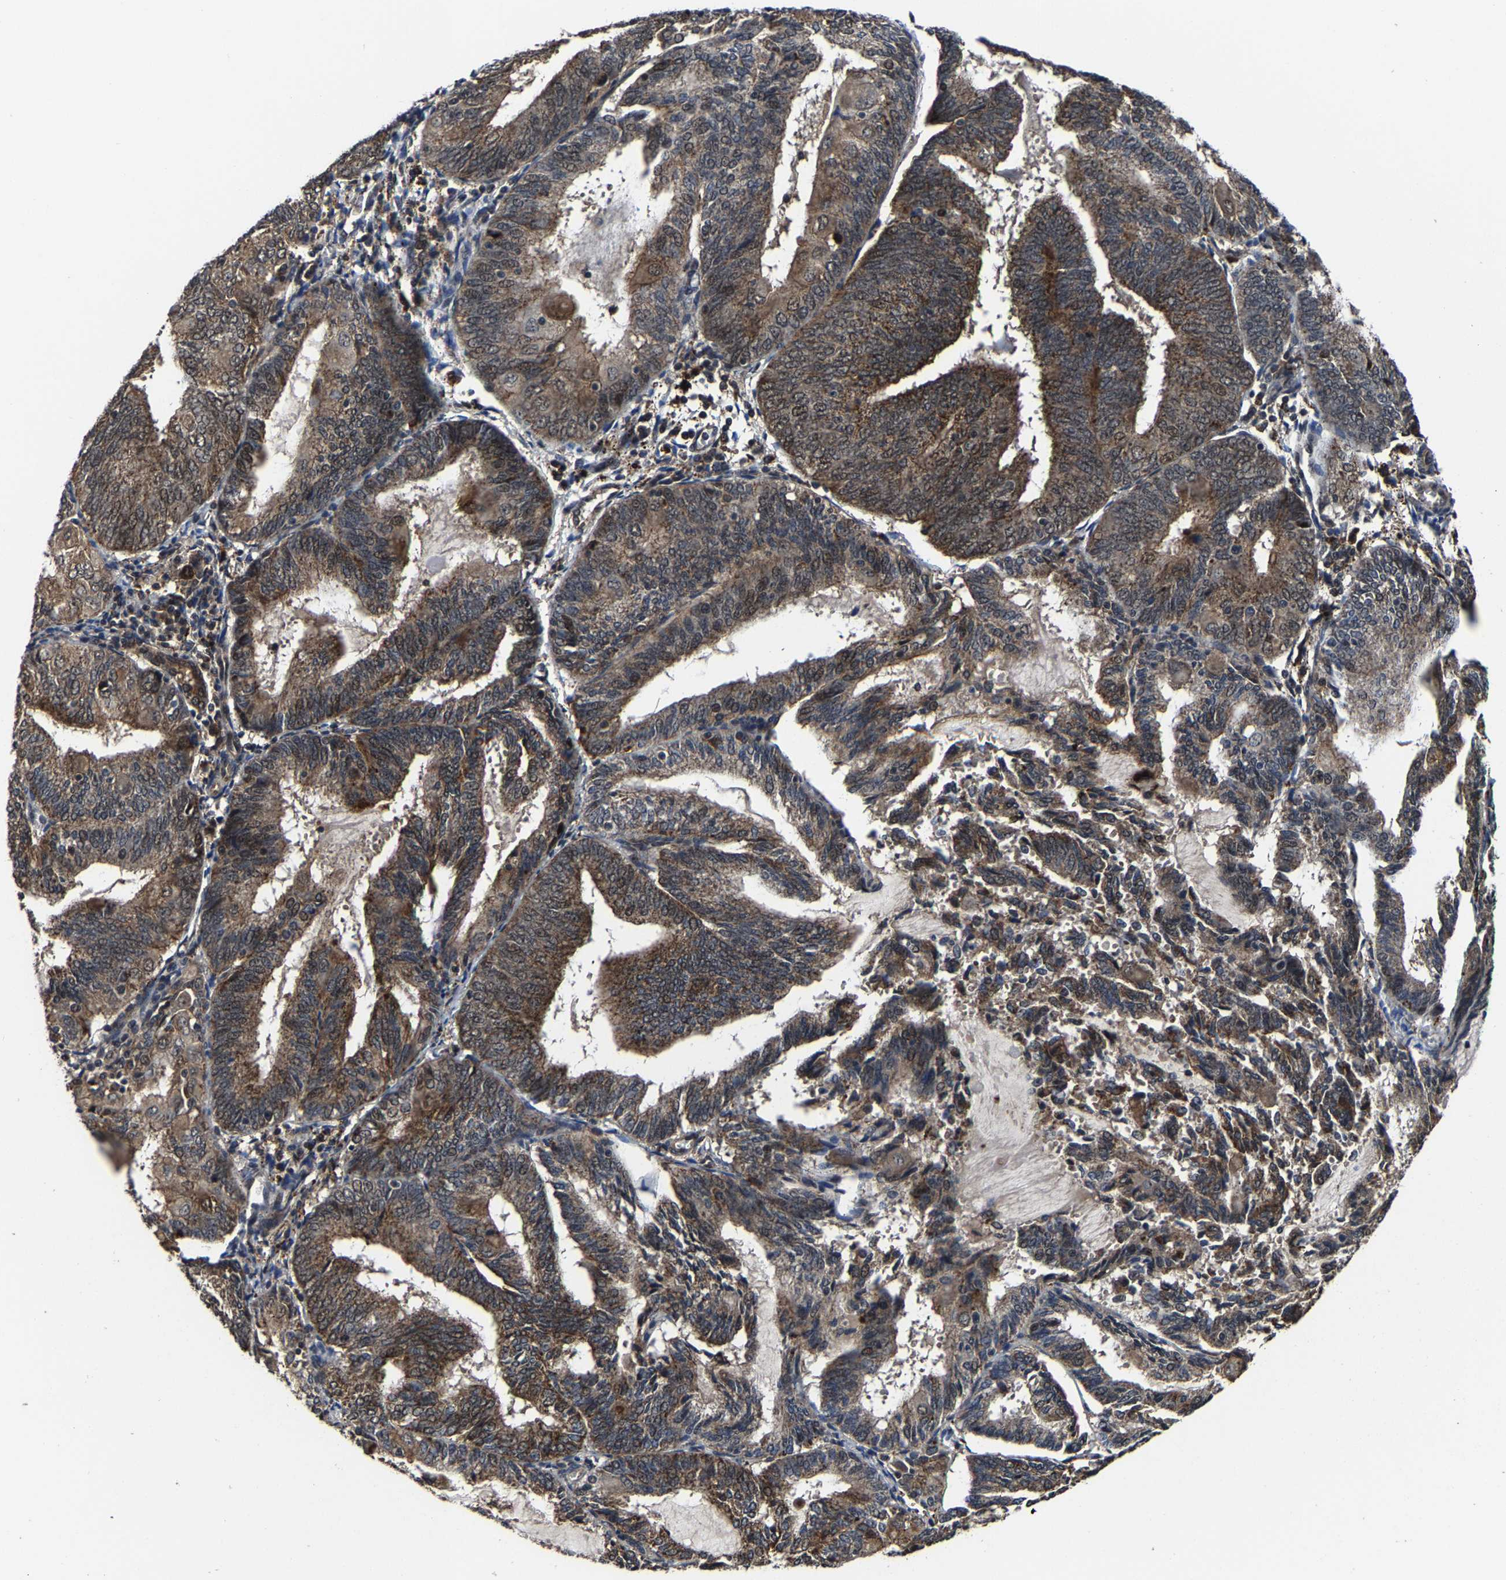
{"staining": {"intensity": "strong", "quantity": ">75%", "location": "cytoplasmic/membranous,nuclear"}, "tissue": "endometrial cancer", "cell_type": "Tumor cells", "image_type": "cancer", "snomed": [{"axis": "morphology", "description": "Adenocarcinoma, NOS"}, {"axis": "topography", "description": "Endometrium"}], "caption": "IHC of human adenocarcinoma (endometrial) shows high levels of strong cytoplasmic/membranous and nuclear expression in approximately >75% of tumor cells. The staining was performed using DAB (3,3'-diaminobenzidine) to visualize the protein expression in brown, while the nuclei were stained in blue with hematoxylin (Magnification: 20x).", "gene": "ZCCHC7", "patient": {"sex": "female", "age": 81}}